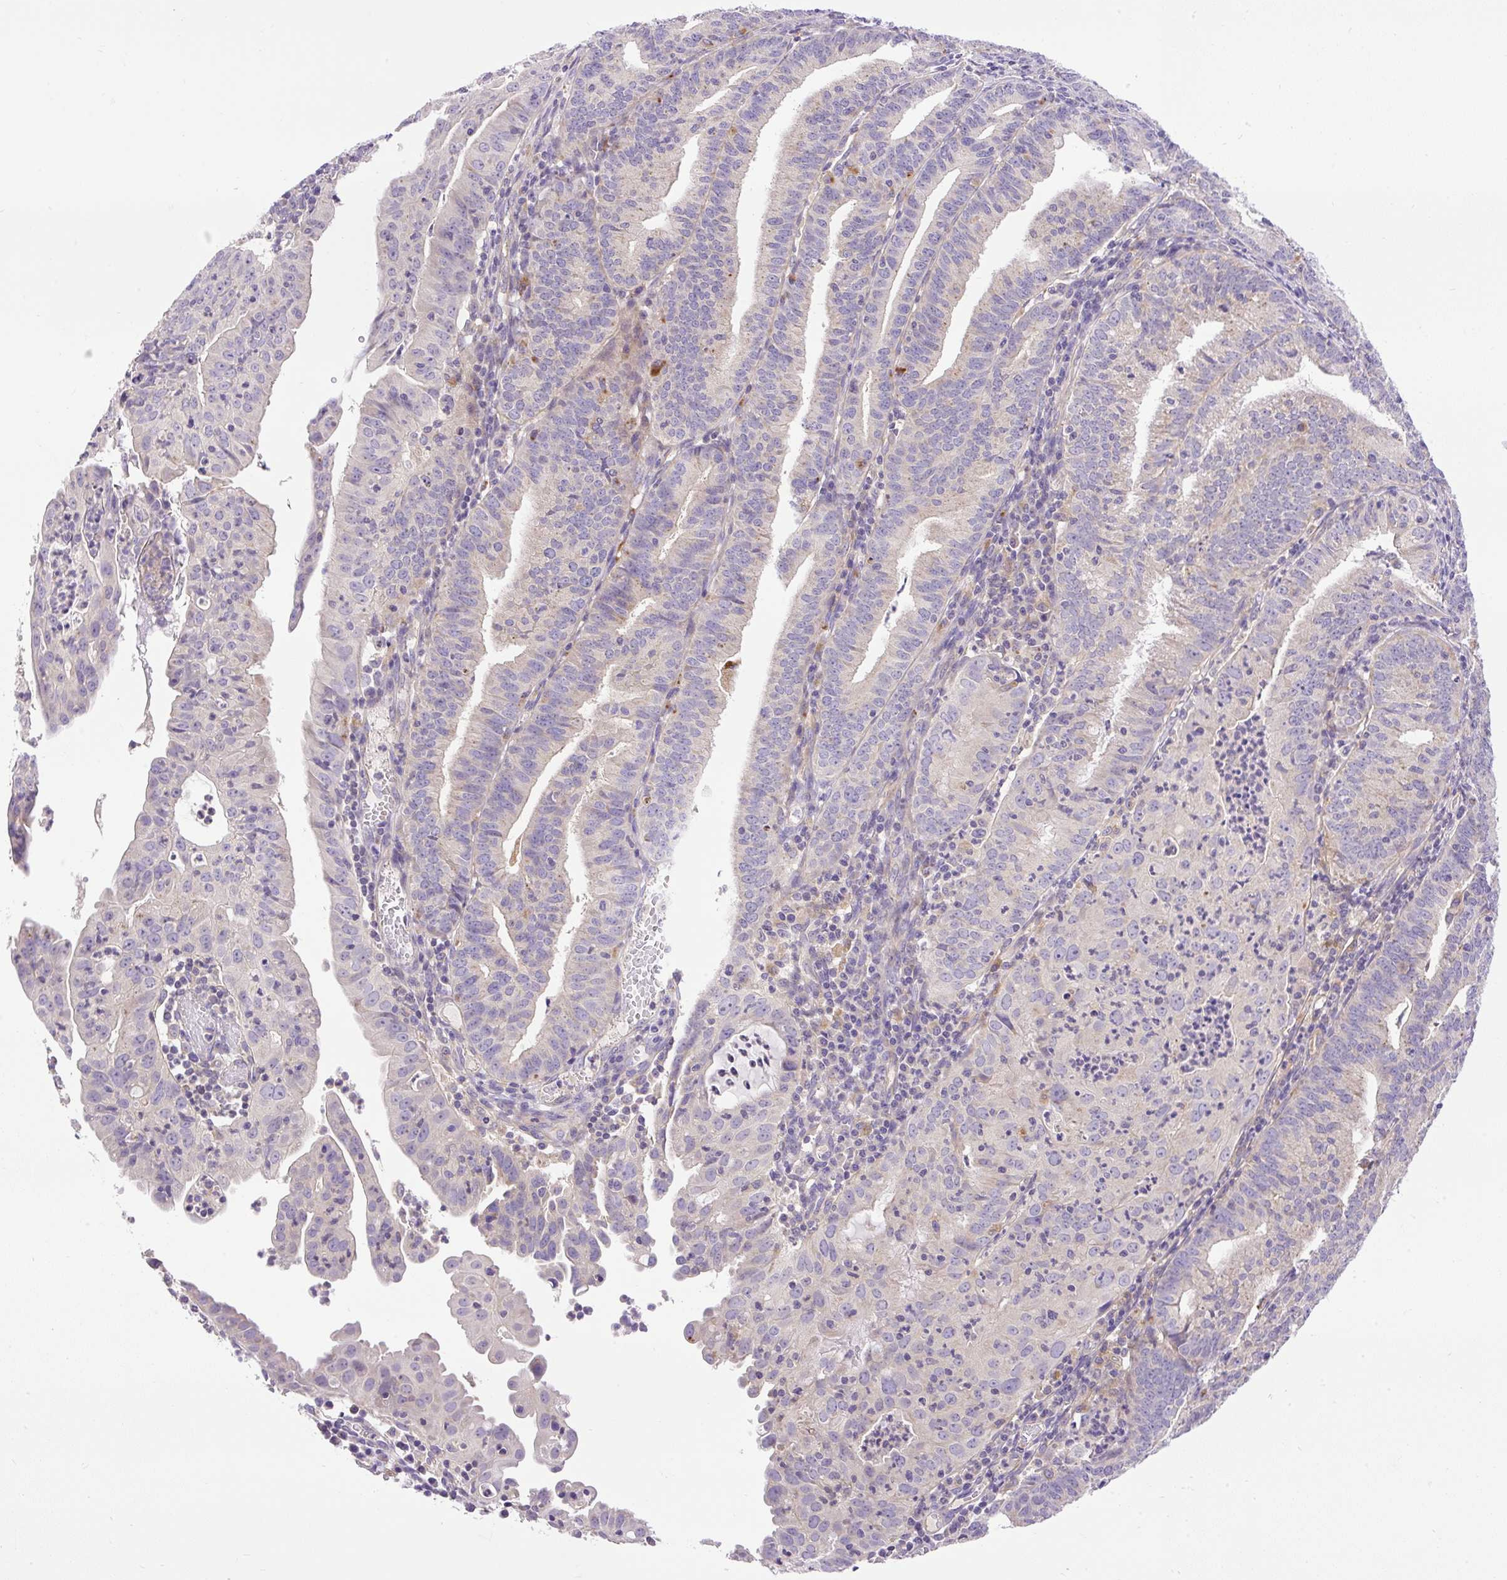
{"staining": {"intensity": "moderate", "quantity": "<25%", "location": "cytoplasmic/membranous"}, "tissue": "endometrial cancer", "cell_type": "Tumor cells", "image_type": "cancer", "snomed": [{"axis": "morphology", "description": "Adenocarcinoma, NOS"}, {"axis": "topography", "description": "Endometrium"}], "caption": "IHC histopathology image of neoplastic tissue: endometrial adenocarcinoma stained using immunohistochemistry demonstrates low levels of moderate protein expression localized specifically in the cytoplasmic/membranous of tumor cells, appearing as a cytoplasmic/membranous brown color.", "gene": "HEXB", "patient": {"sex": "female", "age": 60}}